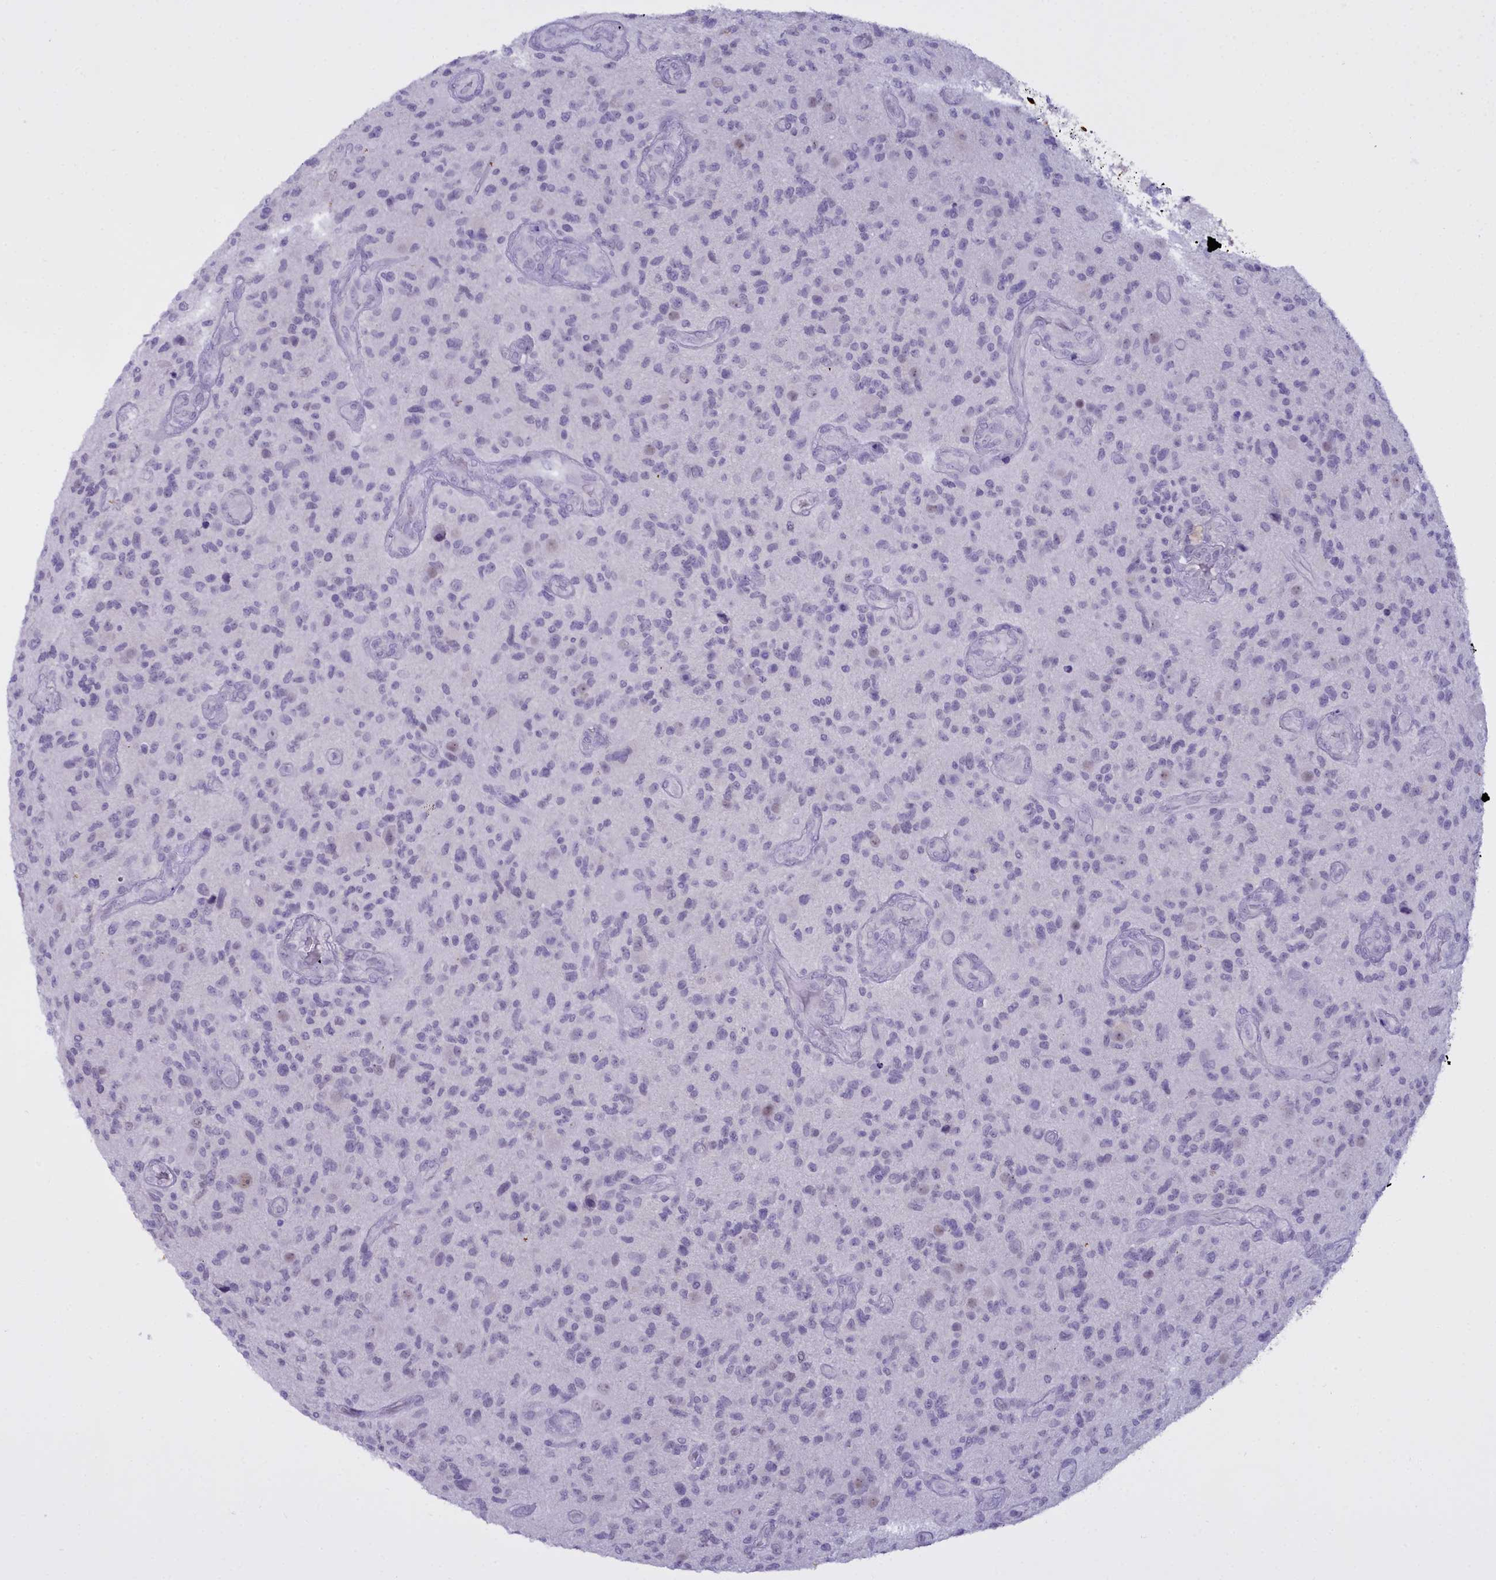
{"staining": {"intensity": "negative", "quantity": "none", "location": "none"}, "tissue": "glioma", "cell_type": "Tumor cells", "image_type": "cancer", "snomed": [{"axis": "morphology", "description": "Glioma, malignant, High grade"}, {"axis": "topography", "description": "Brain"}], "caption": "Photomicrograph shows no significant protein expression in tumor cells of malignant glioma (high-grade).", "gene": "OSTN", "patient": {"sex": "male", "age": 47}}